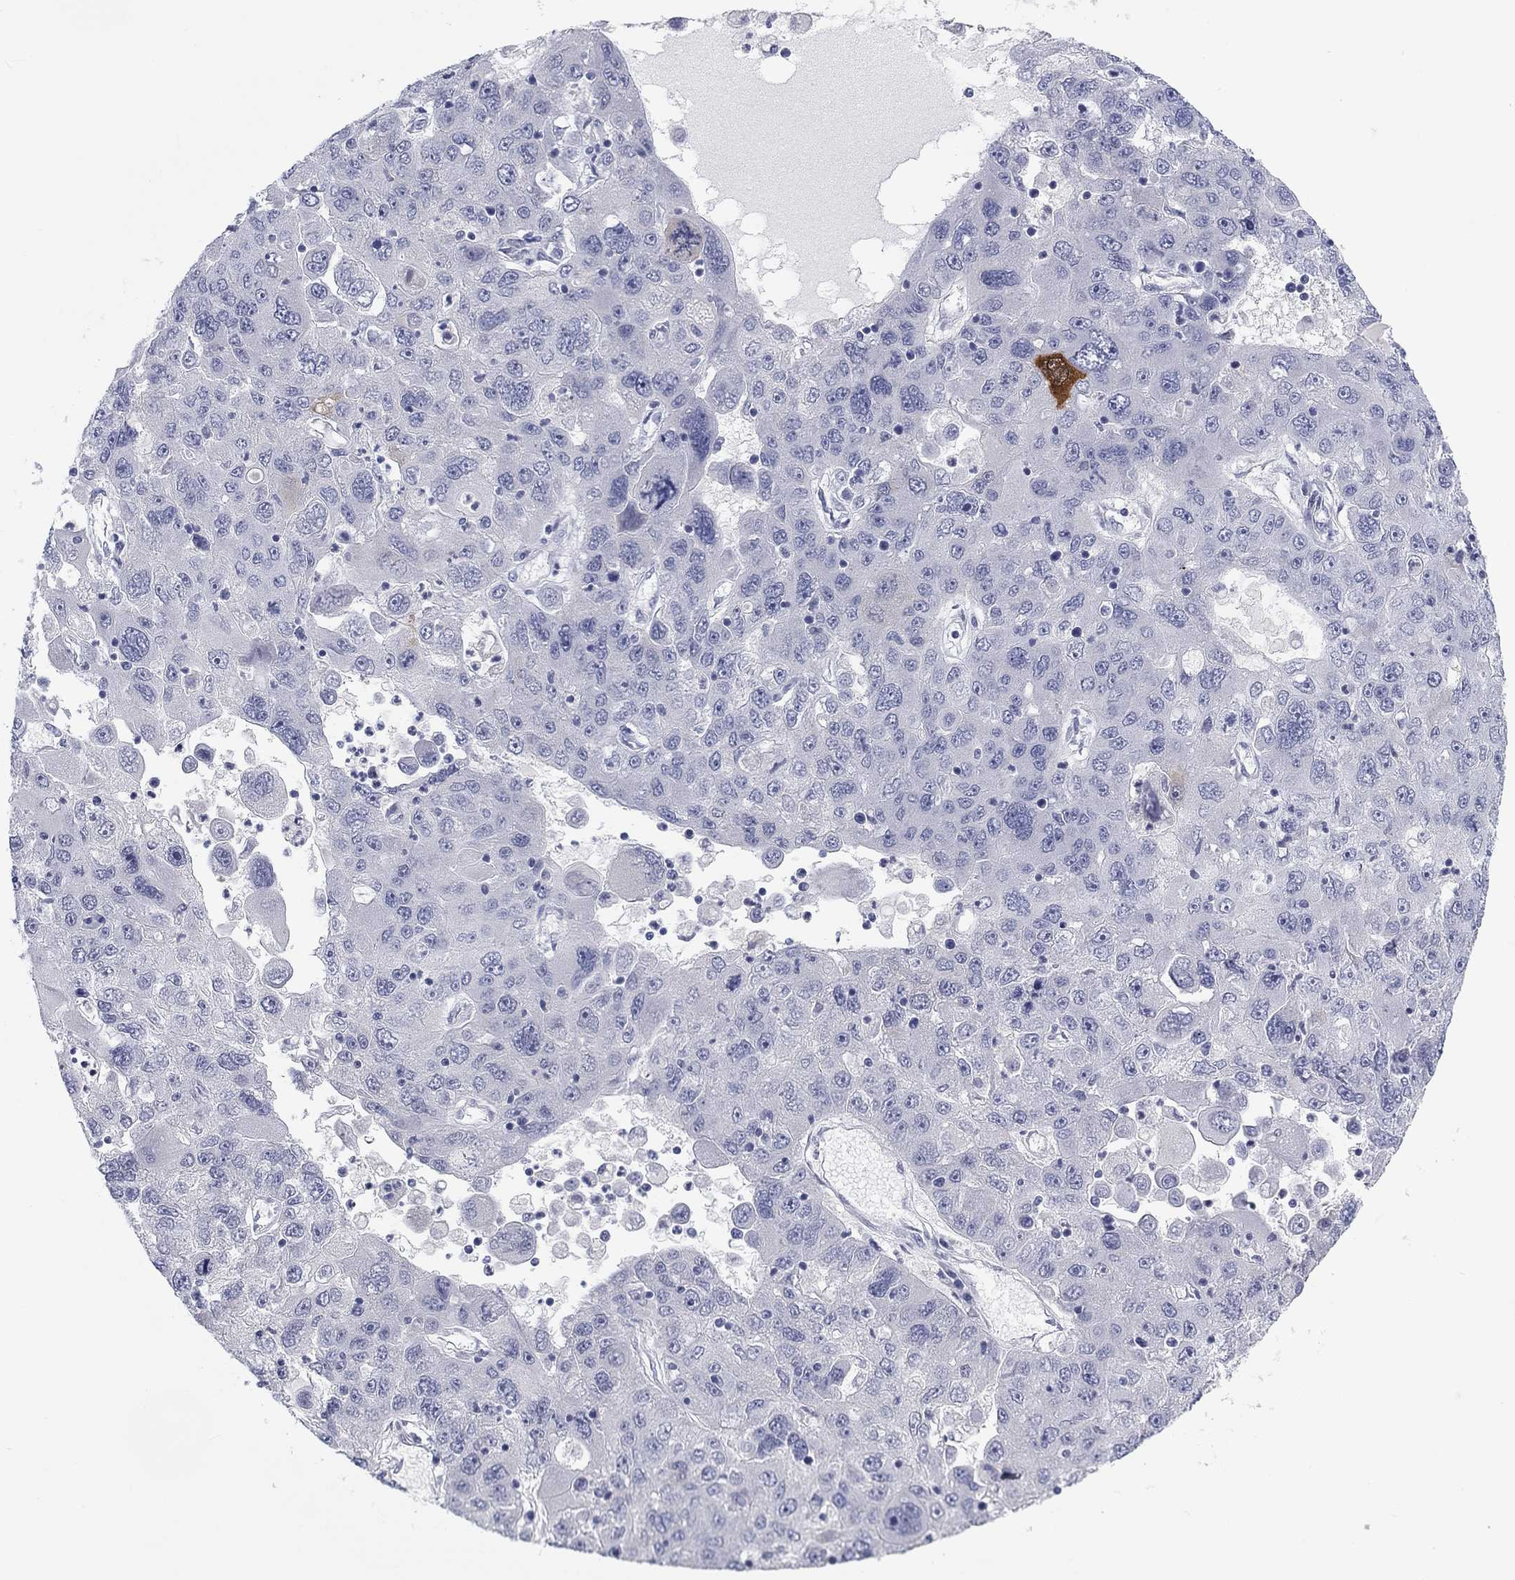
{"staining": {"intensity": "strong", "quantity": "<25%", "location": "cytoplasmic/membranous"}, "tissue": "stomach cancer", "cell_type": "Tumor cells", "image_type": "cancer", "snomed": [{"axis": "morphology", "description": "Adenocarcinoma, NOS"}, {"axis": "topography", "description": "Stomach"}], "caption": "A brown stain shows strong cytoplasmic/membranous staining of a protein in human adenocarcinoma (stomach) tumor cells.", "gene": "CALB1", "patient": {"sex": "male", "age": 56}}